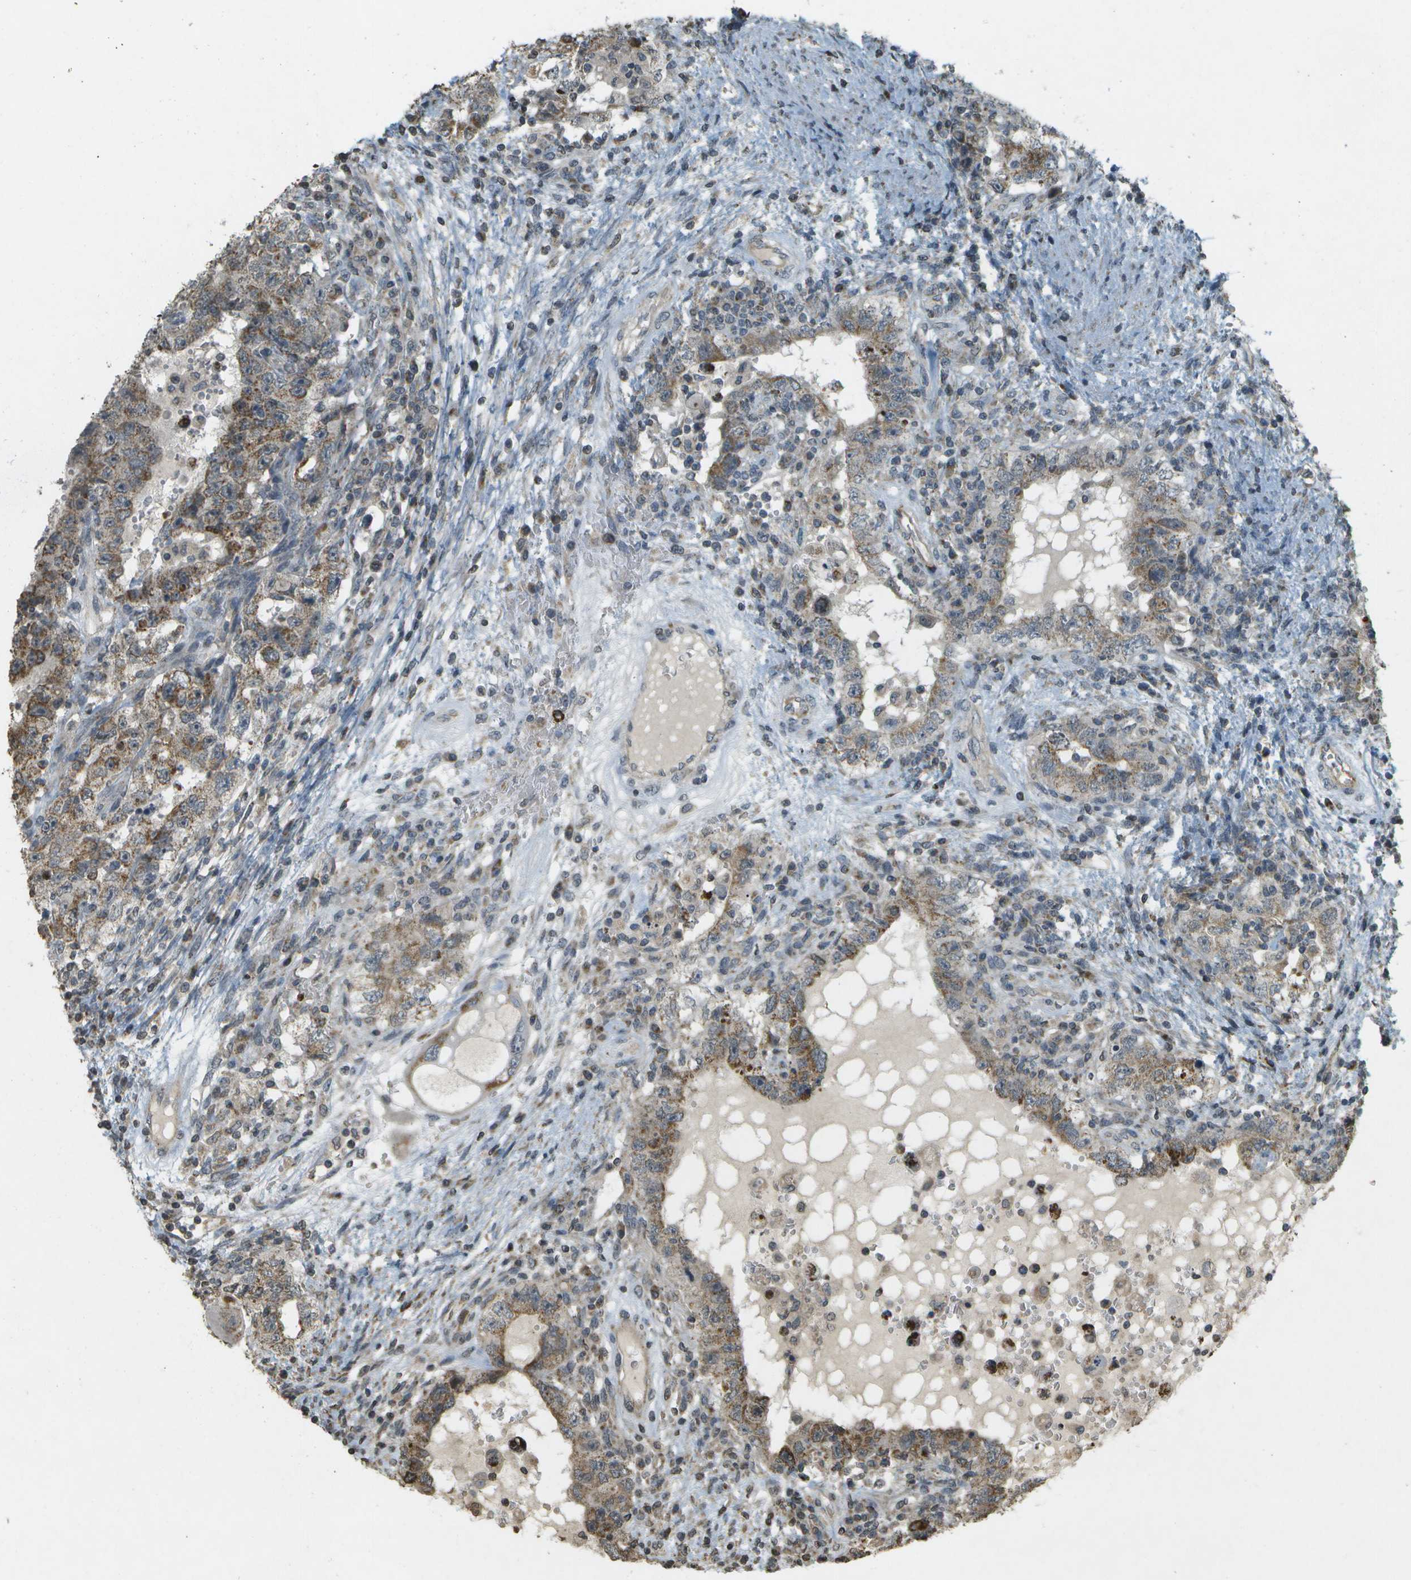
{"staining": {"intensity": "moderate", "quantity": ">75%", "location": "cytoplasmic/membranous"}, "tissue": "testis cancer", "cell_type": "Tumor cells", "image_type": "cancer", "snomed": [{"axis": "morphology", "description": "Carcinoma, Embryonal, NOS"}, {"axis": "topography", "description": "Testis"}], "caption": "An image of human testis embryonal carcinoma stained for a protein demonstrates moderate cytoplasmic/membranous brown staining in tumor cells. Immunohistochemistry stains the protein of interest in brown and the nuclei are stained blue.", "gene": "RAB21", "patient": {"sex": "male", "age": 26}}